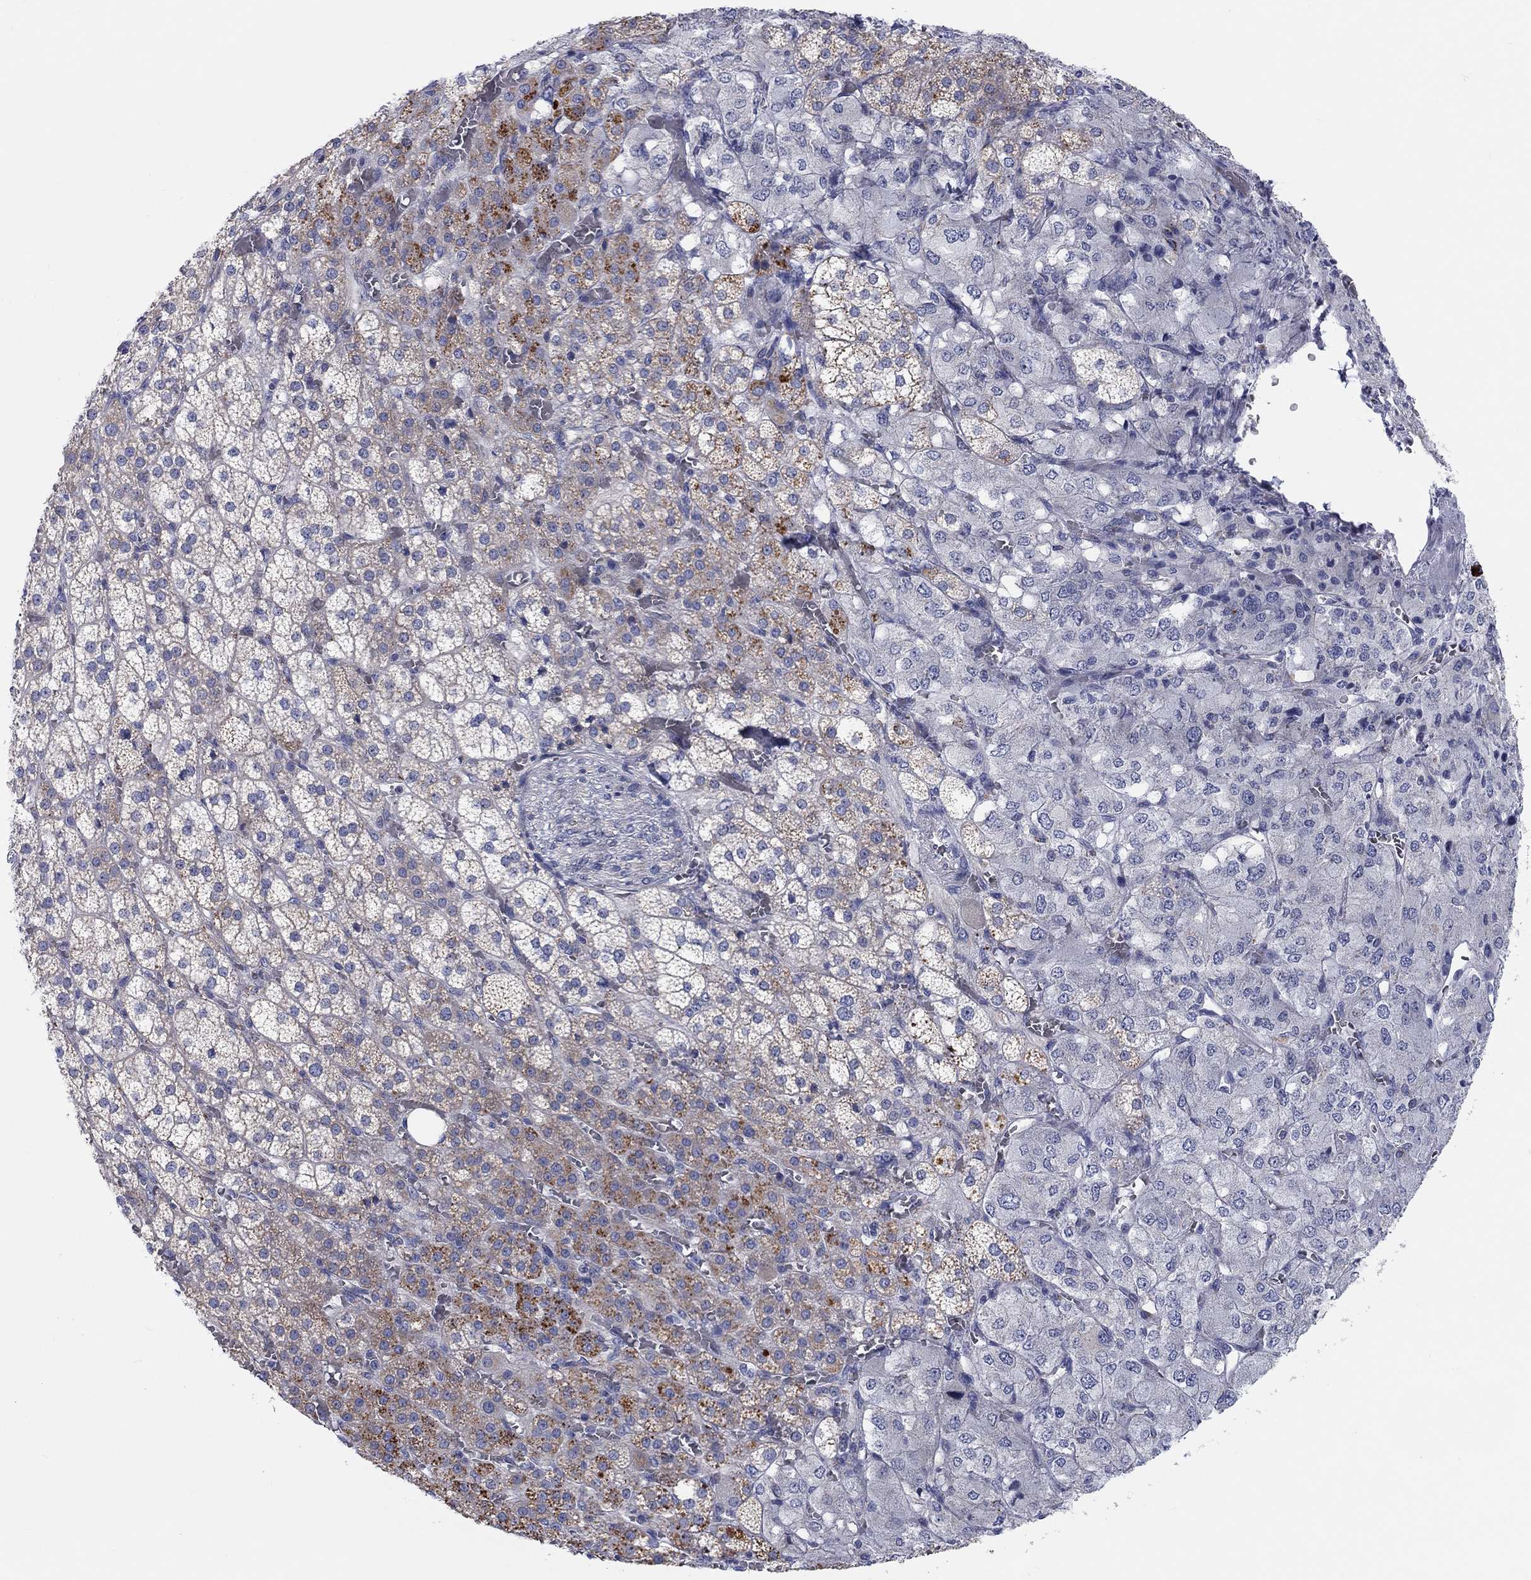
{"staining": {"intensity": "strong", "quantity": "<25%", "location": "cytoplasmic/membranous"}, "tissue": "adrenal gland", "cell_type": "Glandular cells", "image_type": "normal", "snomed": [{"axis": "morphology", "description": "Normal tissue, NOS"}, {"axis": "topography", "description": "Adrenal gland"}], "caption": "Protein staining of normal adrenal gland exhibits strong cytoplasmic/membranous staining in approximately <25% of glandular cells.", "gene": "BCO2", "patient": {"sex": "female", "age": 60}}